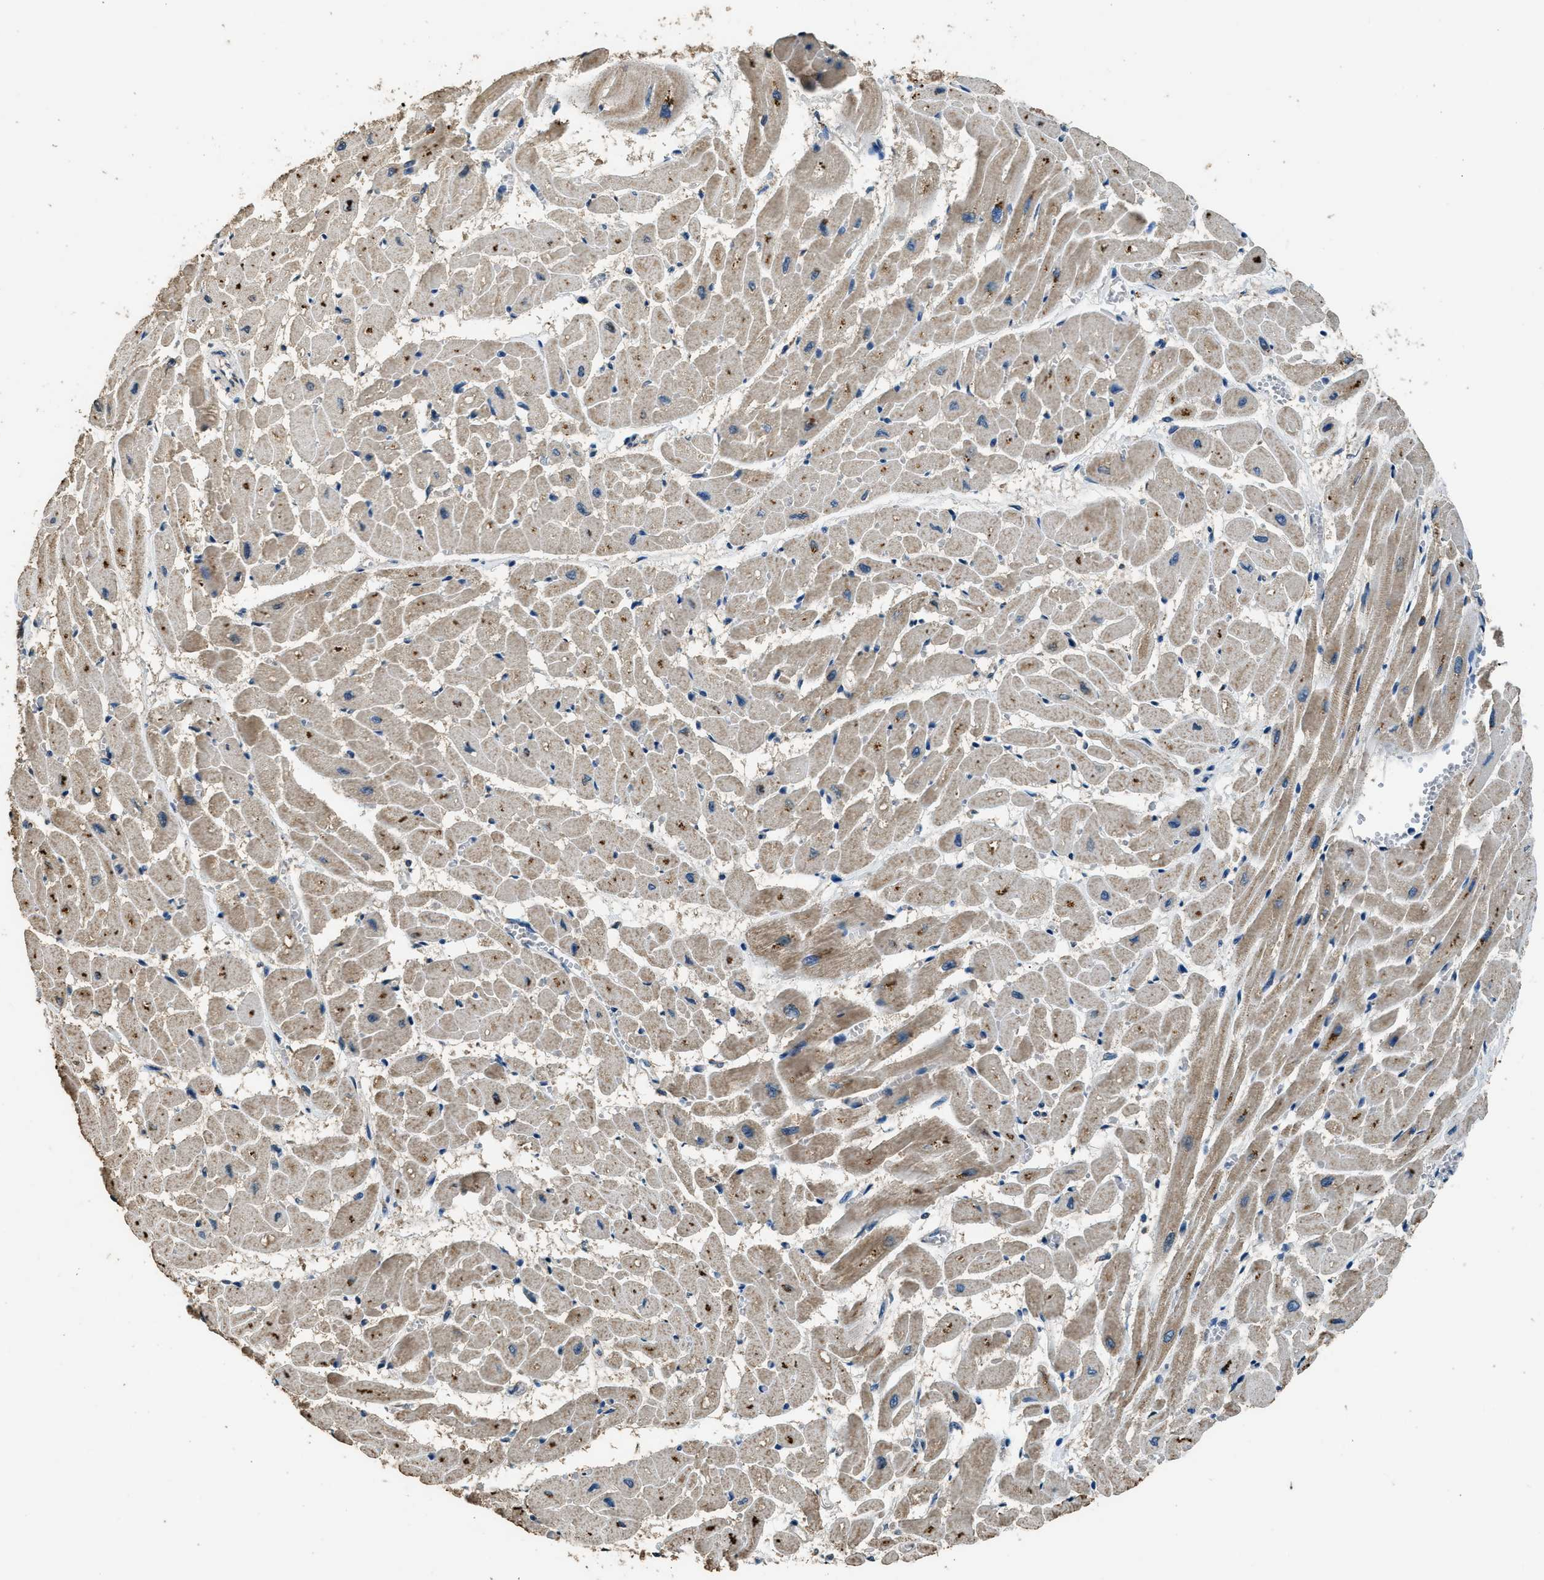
{"staining": {"intensity": "moderate", "quantity": "25%-75%", "location": "cytoplasmic/membranous"}, "tissue": "heart muscle", "cell_type": "Cardiomyocytes", "image_type": "normal", "snomed": [{"axis": "morphology", "description": "Normal tissue, NOS"}, {"axis": "topography", "description": "Heart"}], "caption": "Cardiomyocytes display medium levels of moderate cytoplasmic/membranous staining in approximately 25%-75% of cells in benign human heart muscle.", "gene": "SALL3", "patient": {"sex": "male", "age": 45}}